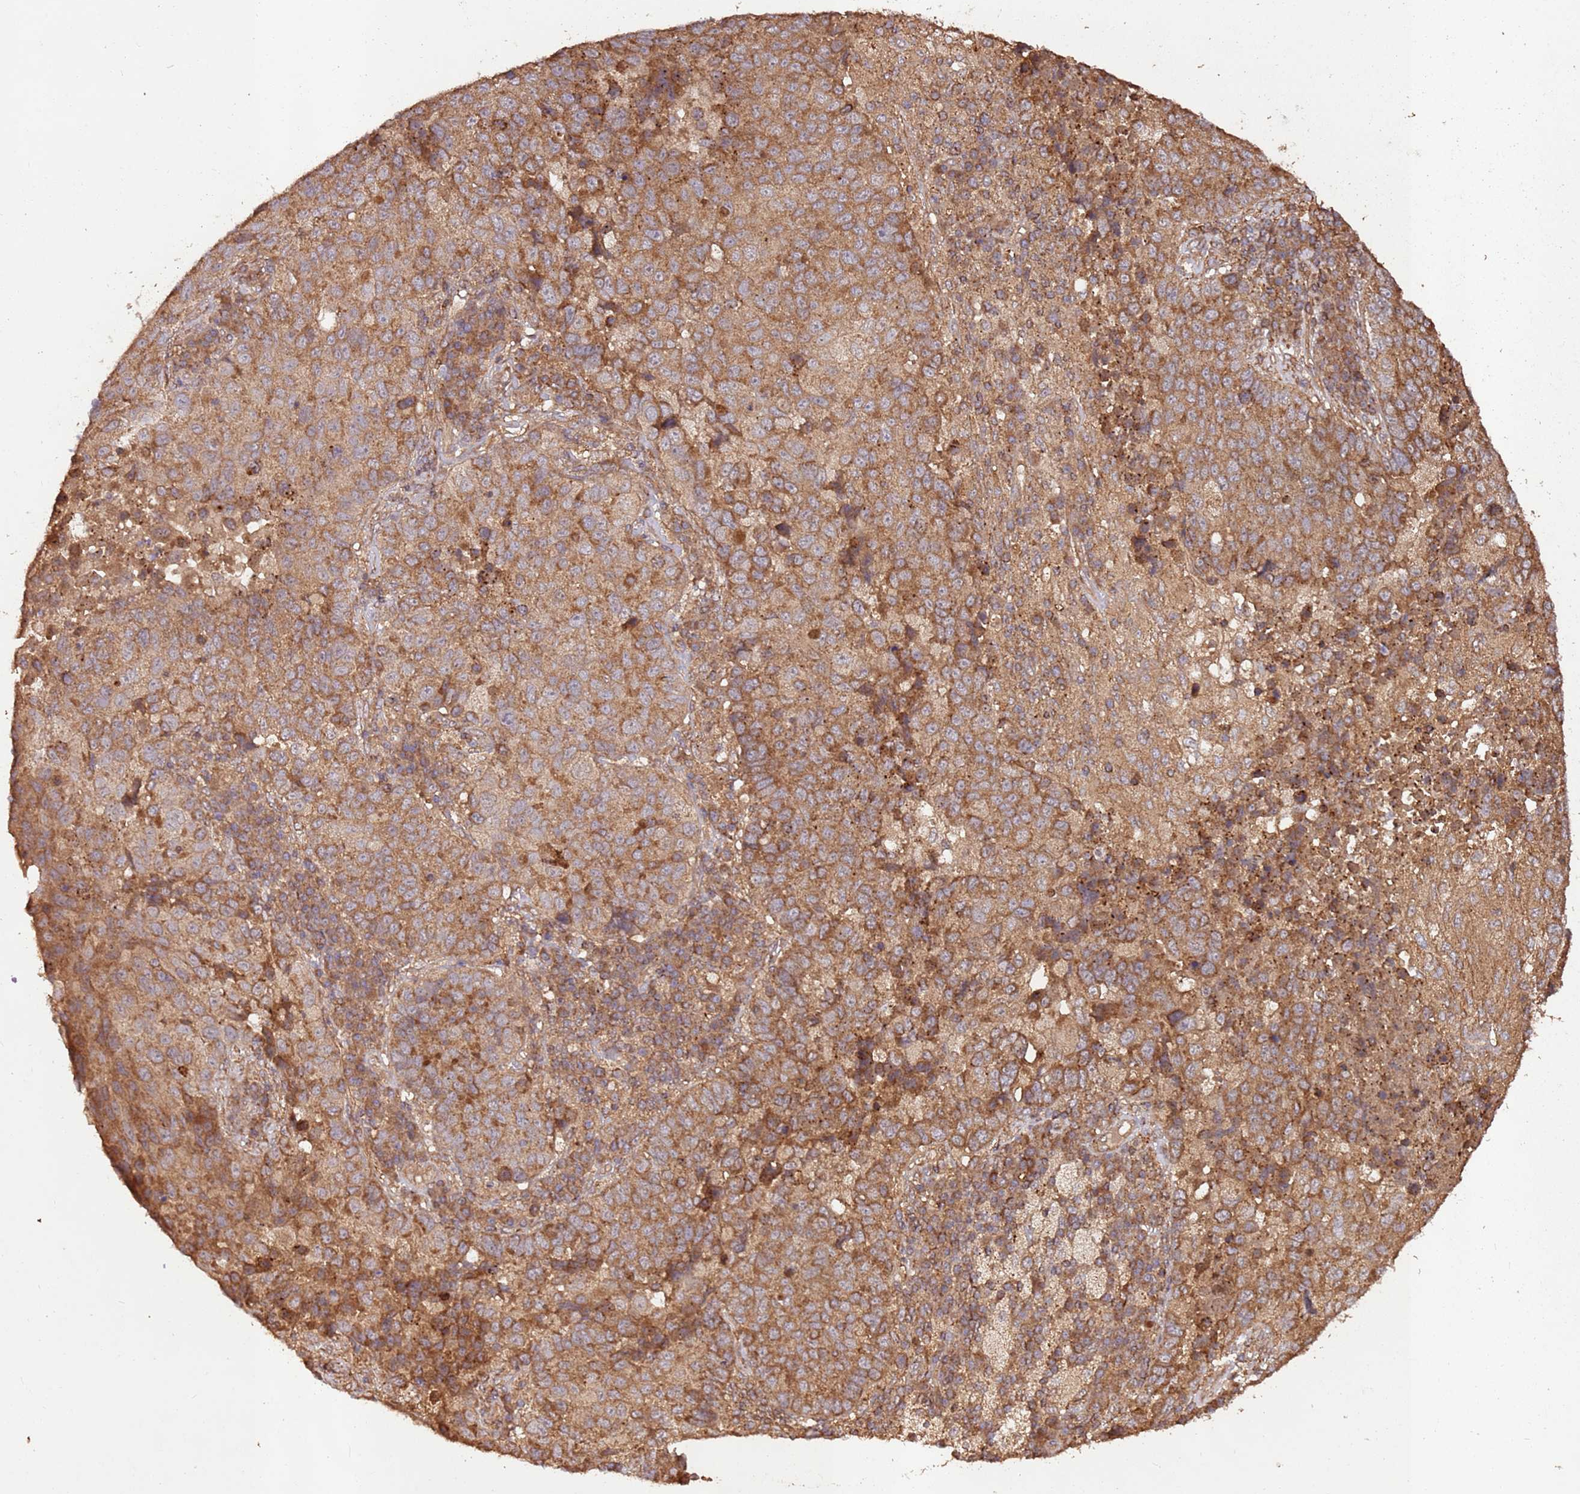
{"staining": {"intensity": "moderate", "quantity": ">75%", "location": "cytoplasmic/membranous"}, "tissue": "lung cancer", "cell_type": "Tumor cells", "image_type": "cancer", "snomed": [{"axis": "morphology", "description": "Squamous cell carcinoma, NOS"}, {"axis": "topography", "description": "Lung"}], "caption": "Immunohistochemistry (DAB (3,3'-diaminobenzidine)) staining of human lung cancer (squamous cell carcinoma) demonstrates moderate cytoplasmic/membranous protein positivity in approximately >75% of tumor cells.", "gene": "FAM186A", "patient": {"sex": "male", "age": 73}}